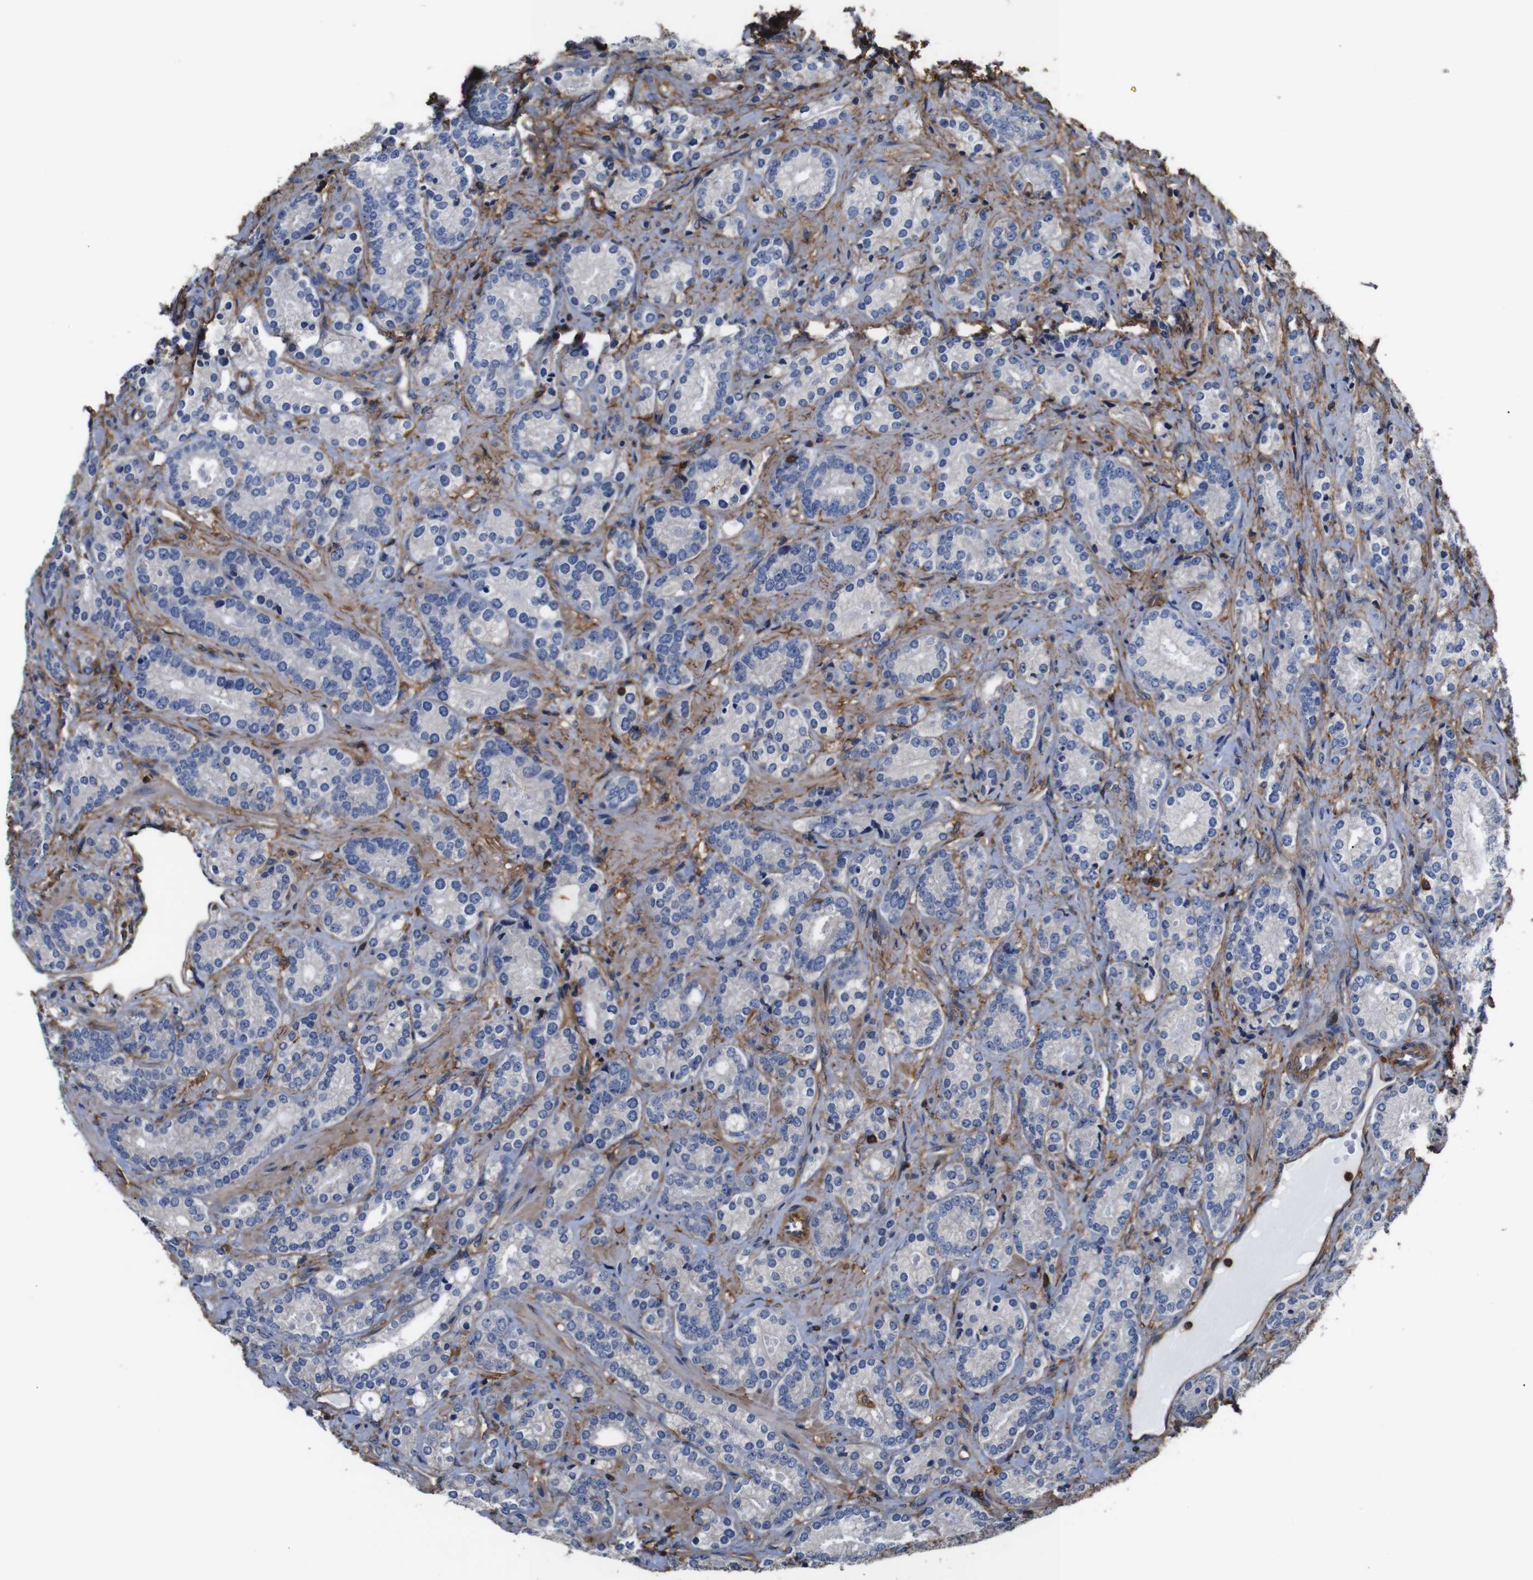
{"staining": {"intensity": "negative", "quantity": "none", "location": "none"}, "tissue": "prostate cancer", "cell_type": "Tumor cells", "image_type": "cancer", "snomed": [{"axis": "morphology", "description": "Adenocarcinoma, High grade"}, {"axis": "topography", "description": "Prostate"}], "caption": "Immunohistochemical staining of prostate cancer (high-grade adenocarcinoma) reveals no significant expression in tumor cells.", "gene": "PI4KA", "patient": {"sex": "male", "age": 61}}